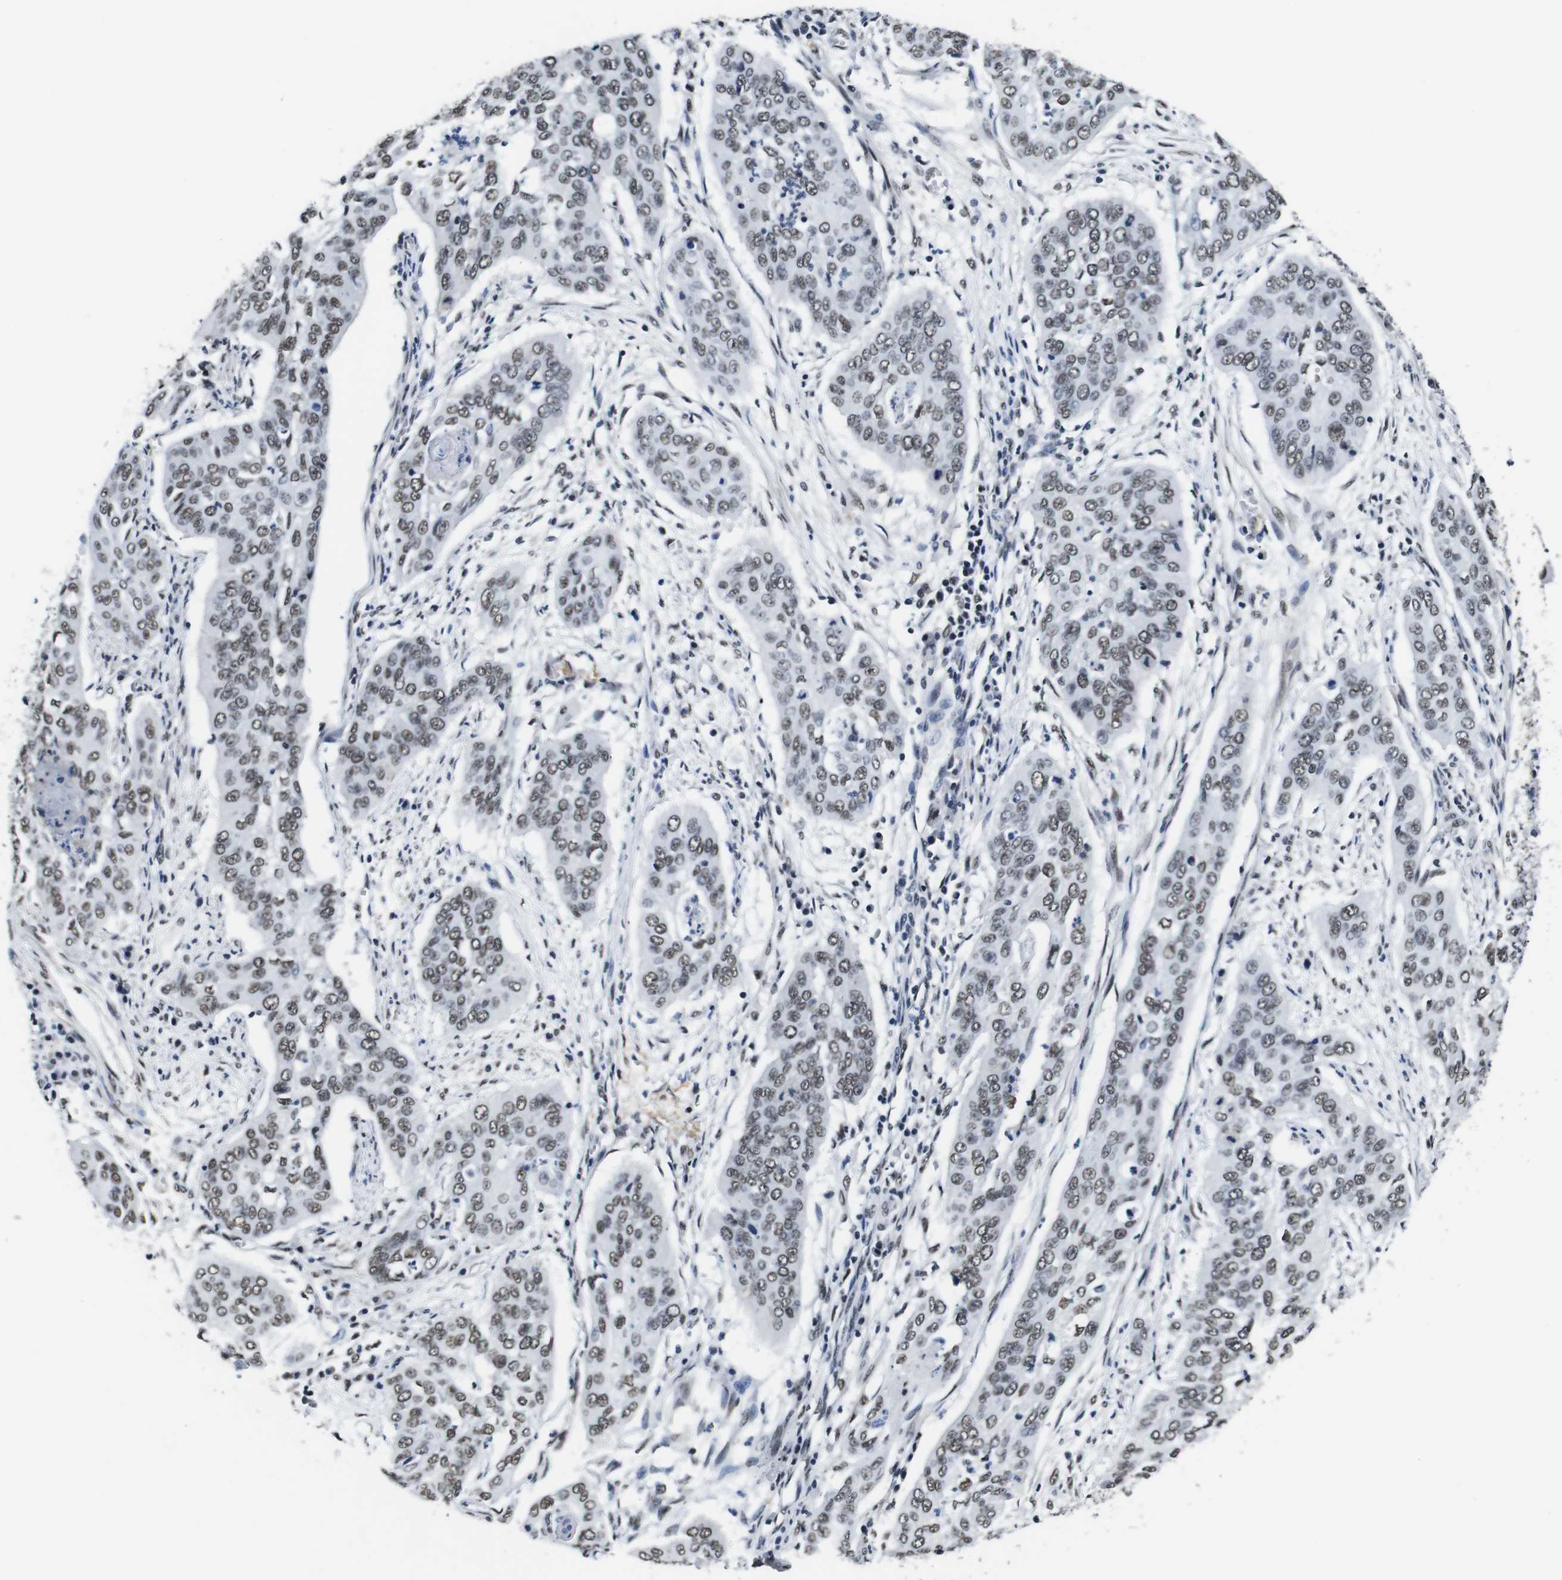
{"staining": {"intensity": "weak", "quantity": ">75%", "location": "nuclear"}, "tissue": "cervical cancer", "cell_type": "Tumor cells", "image_type": "cancer", "snomed": [{"axis": "morphology", "description": "Squamous cell carcinoma, NOS"}, {"axis": "topography", "description": "Cervix"}], "caption": "A histopathology image showing weak nuclear expression in approximately >75% of tumor cells in squamous cell carcinoma (cervical), as visualized by brown immunohistochemical staining.", "gene": "ILDR2", "patient": {"sex": "female", "age": 39}}